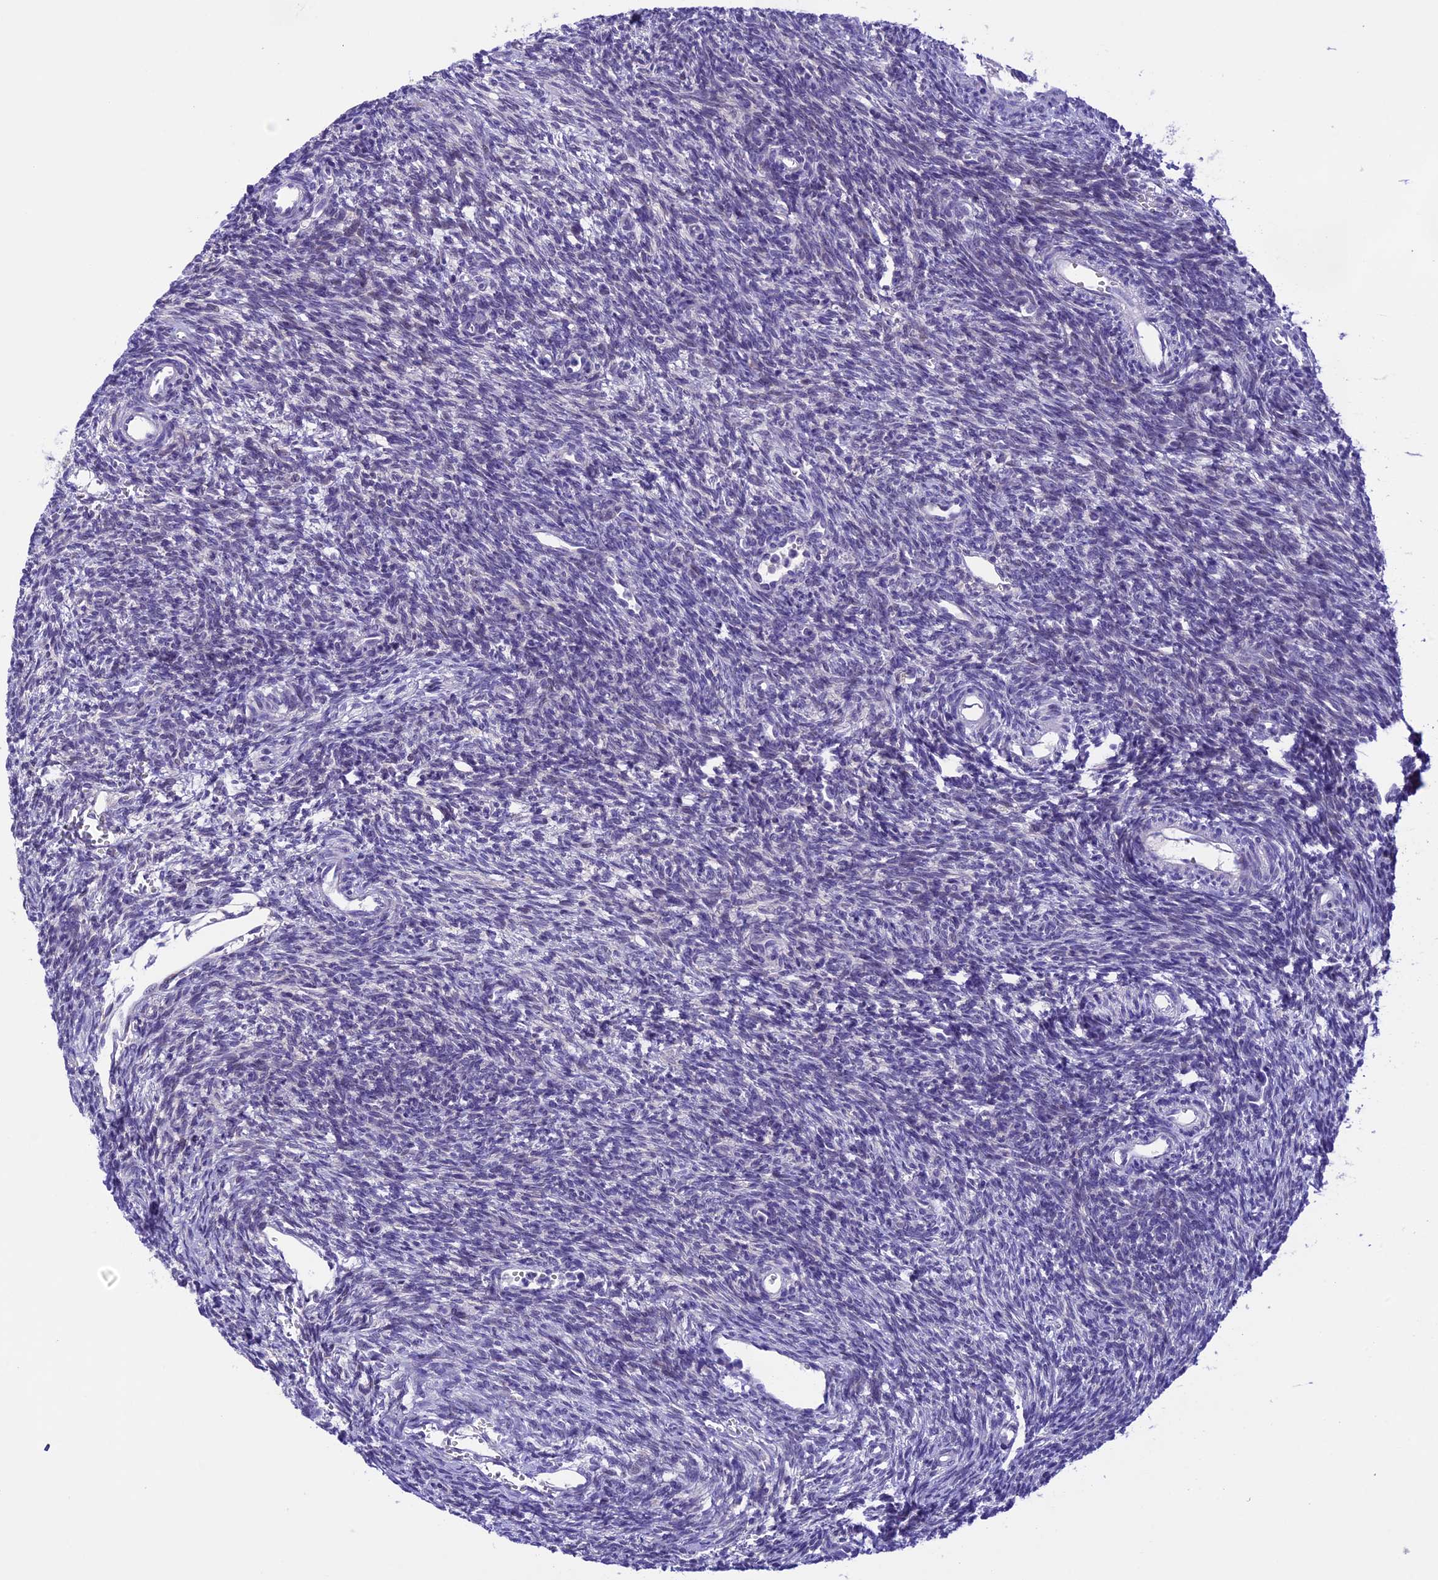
{"staining": {"intensity": "negative", "quantity": "none", "location": "none"}, "tissue": "ovary", "cell_type": "Ovarian stroma cells", "image_type": "normal", "snomed": [{"axis": "morphology", "description": "Normal tissue, NOS"}, {"axis": "topography", "description": "Ovary"}], "caption": "Immunohistochemistry (IHC) micrograph of benign ovary: ovary stained with DAB (3,3'-diaminobenzidine) reveals no significant protein positivity in ovarian stroma cells.", "gene": "XKR7", "patient": {"sex": "female", "age": 39}}